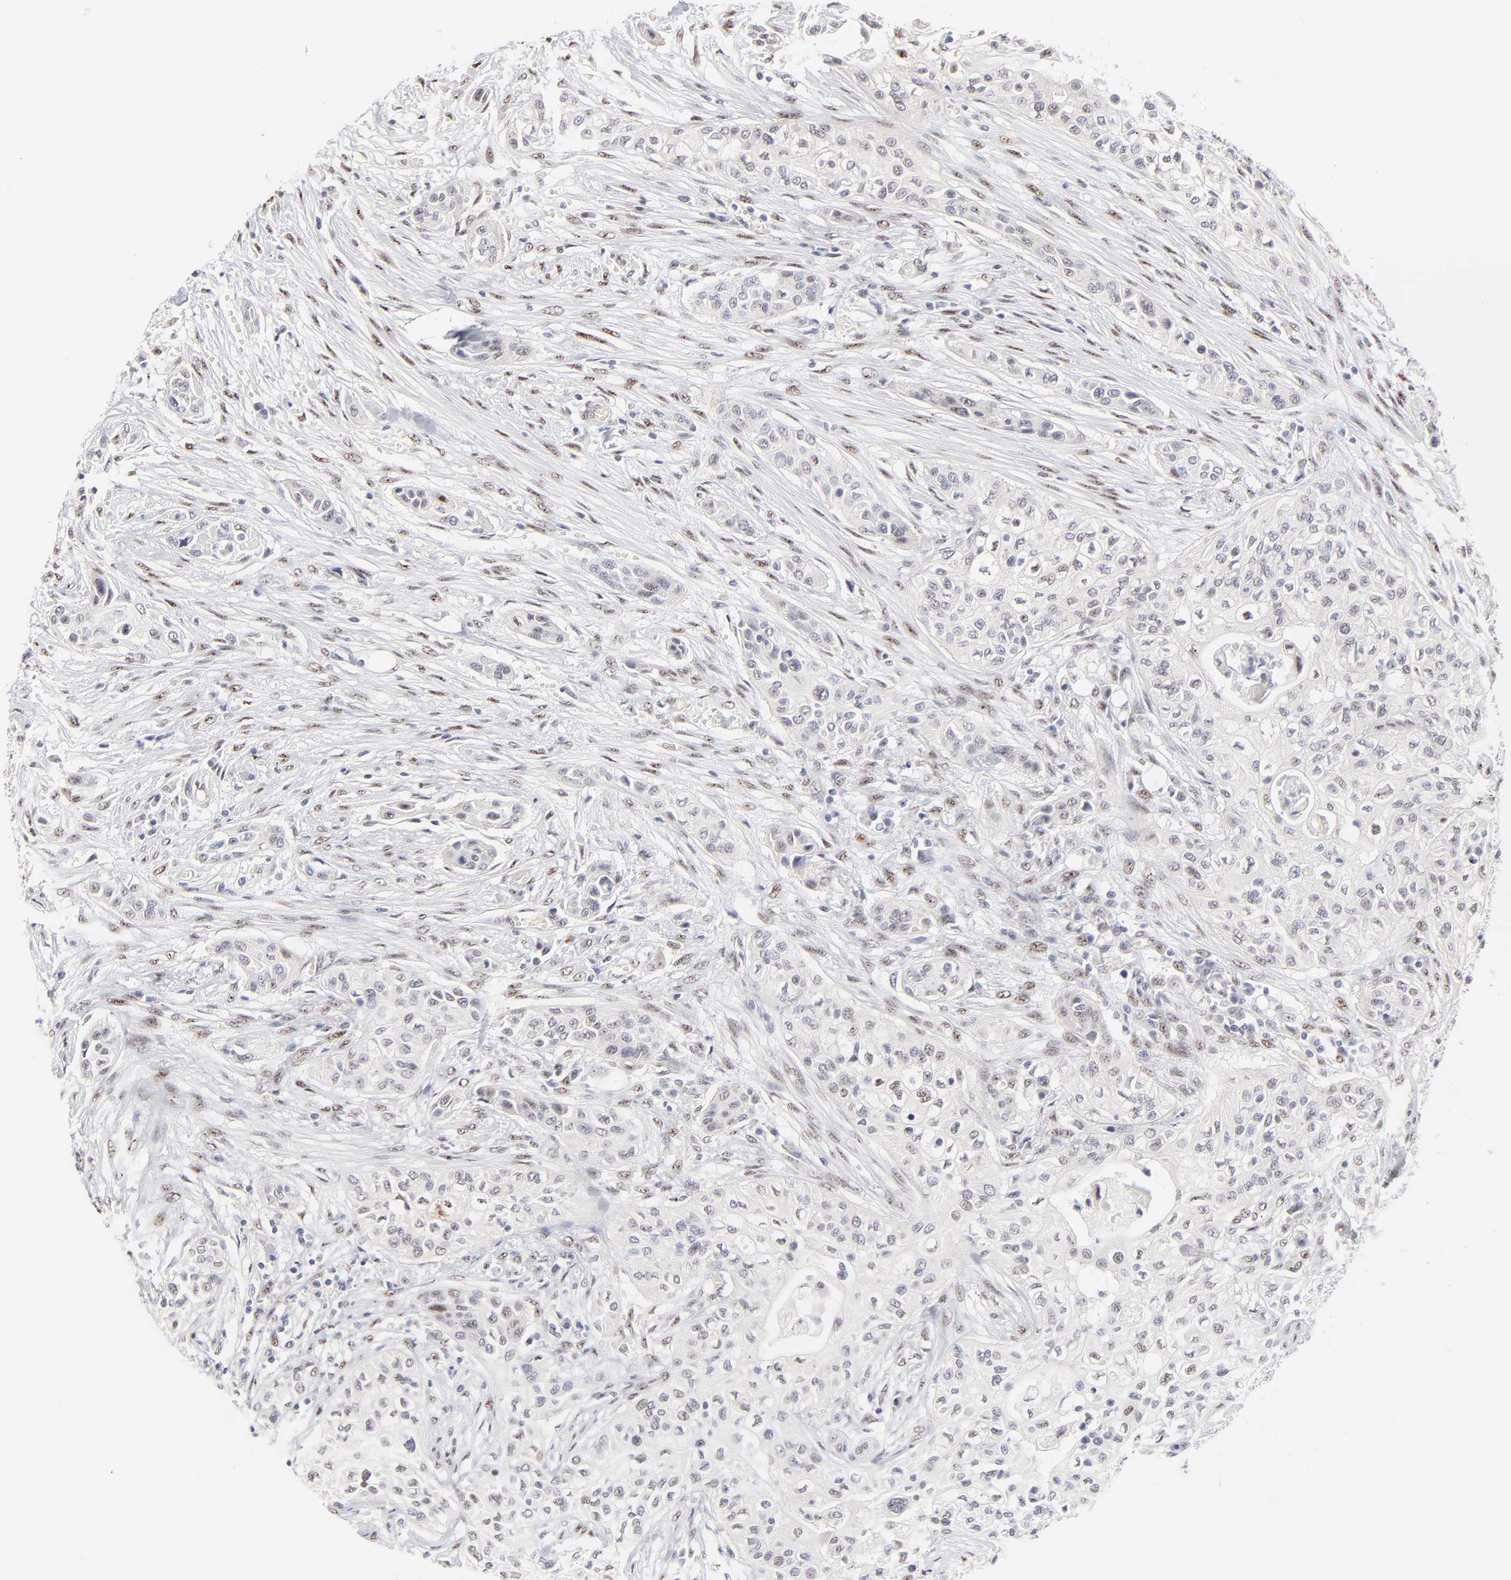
{"staining": {"intensity": "negative", "quantity": "none", "location": "none"}, "tissue": "urothelial cancer", "cell_type": "Tumor cells", "image_type": "cancer", "snomed": [{"axis": "morphology", "description": "Urothelial carcinoma, High grade"}, {"axis": "topography", "description": "Urinary bladder"}], "caption": "The immunohistochemistry (IHC) image has no significant staining in tumor cells of urothelial cancer tissue. (Stains: DAB IHC with hematoxylin counter stain, Microscopy: brightfield microscopy at high magnification).", "gene": "STAT3", "patient": {"sex": "male", "age": 74}}